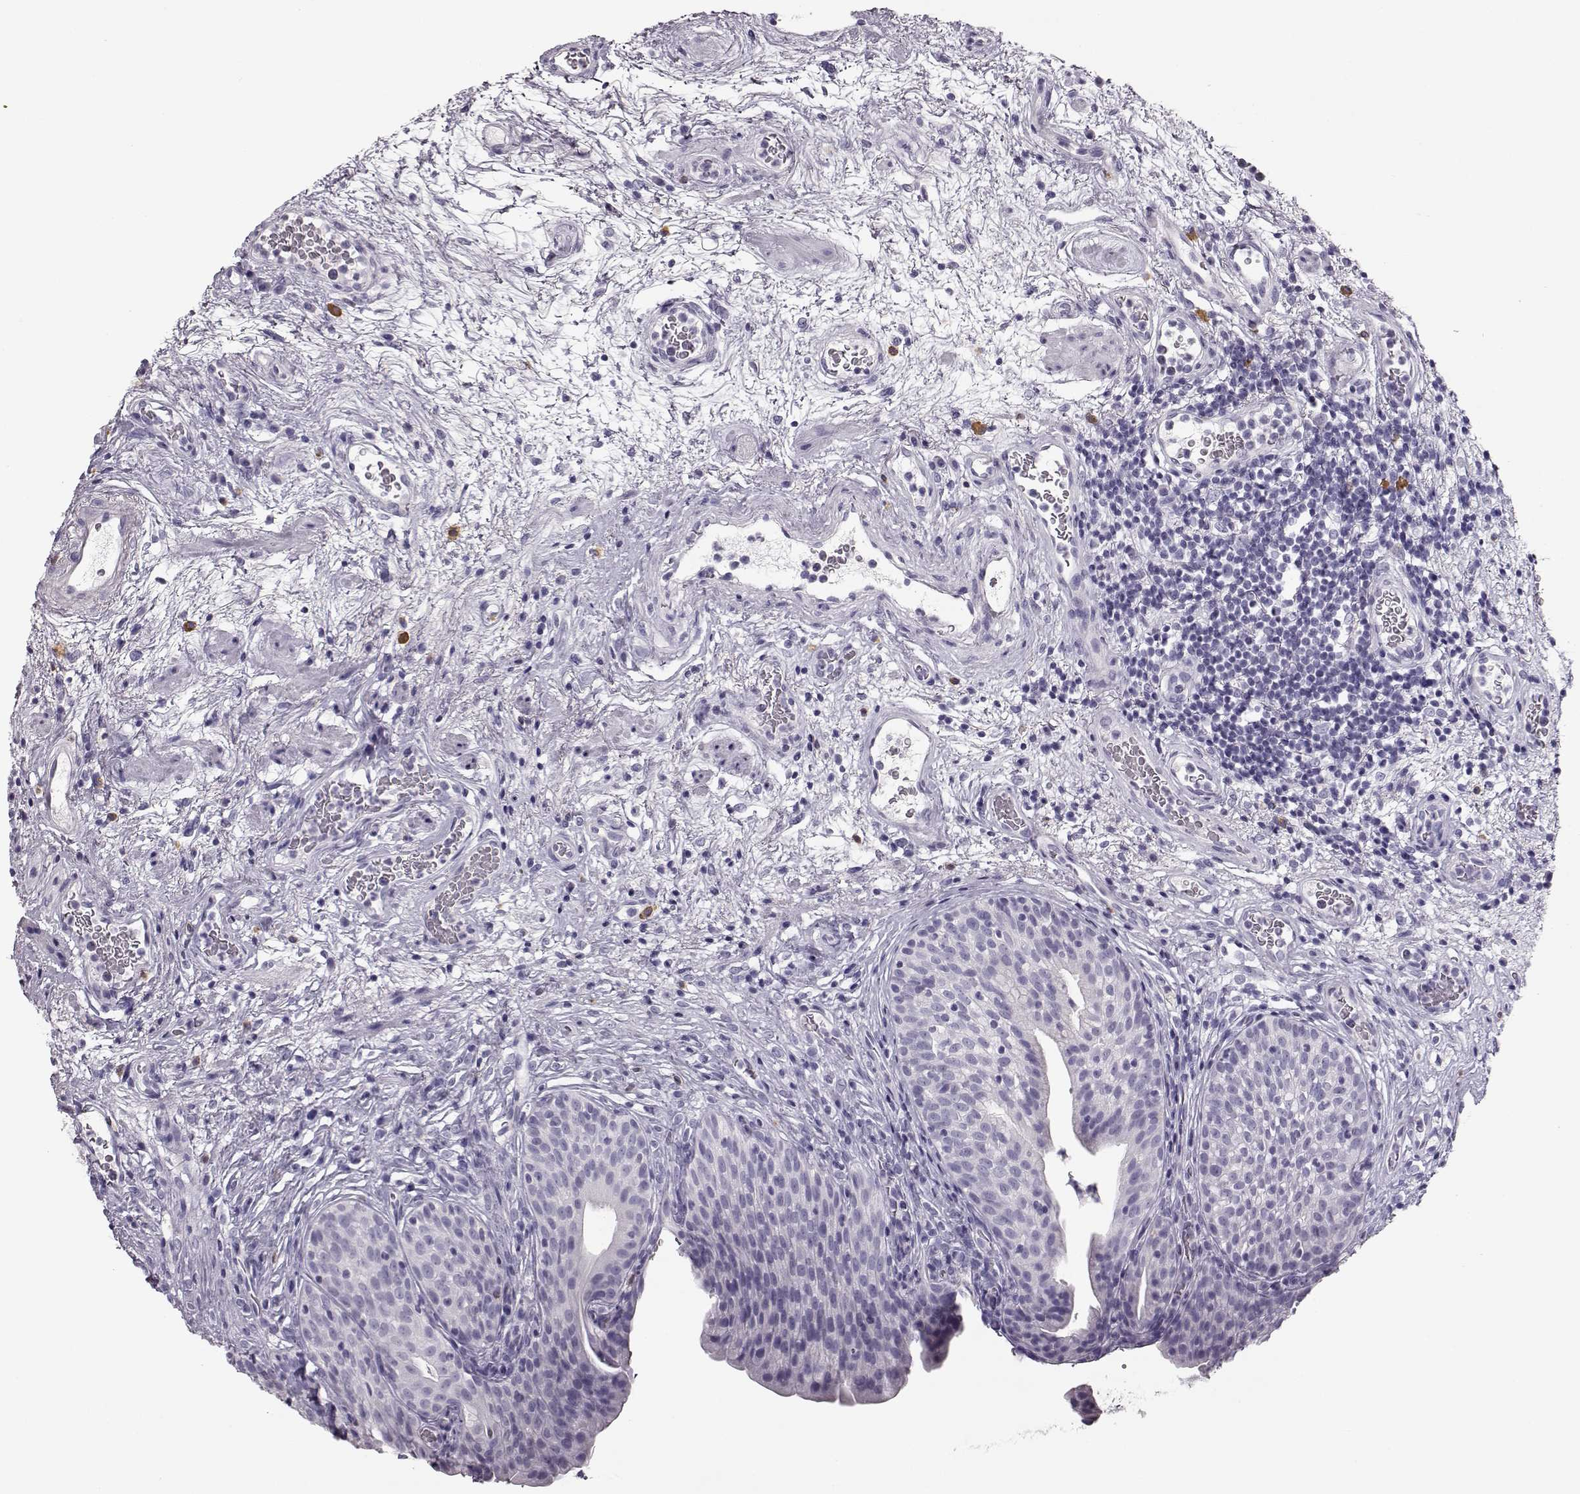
{"staining": {"intensity": "negative", "quantity": "none", "location": "none"}, "tissue": "urinary bladder", "cell_type": "Urothelial cells", "image_type": "normal", "snomed": [{"axis": "morphology", "description": "Normal tissue, NOS"}, {"axis": "topography", "description": "Urinary bladder"}], "caption": "Immunohistochemistry (IHC) photomicrograph of benign human urinary bladder stained for a protein (brown), which displays no expression in urothelial cells.", "gene": "NPTXR", "patient": {"sex": "male", "age": 76}}